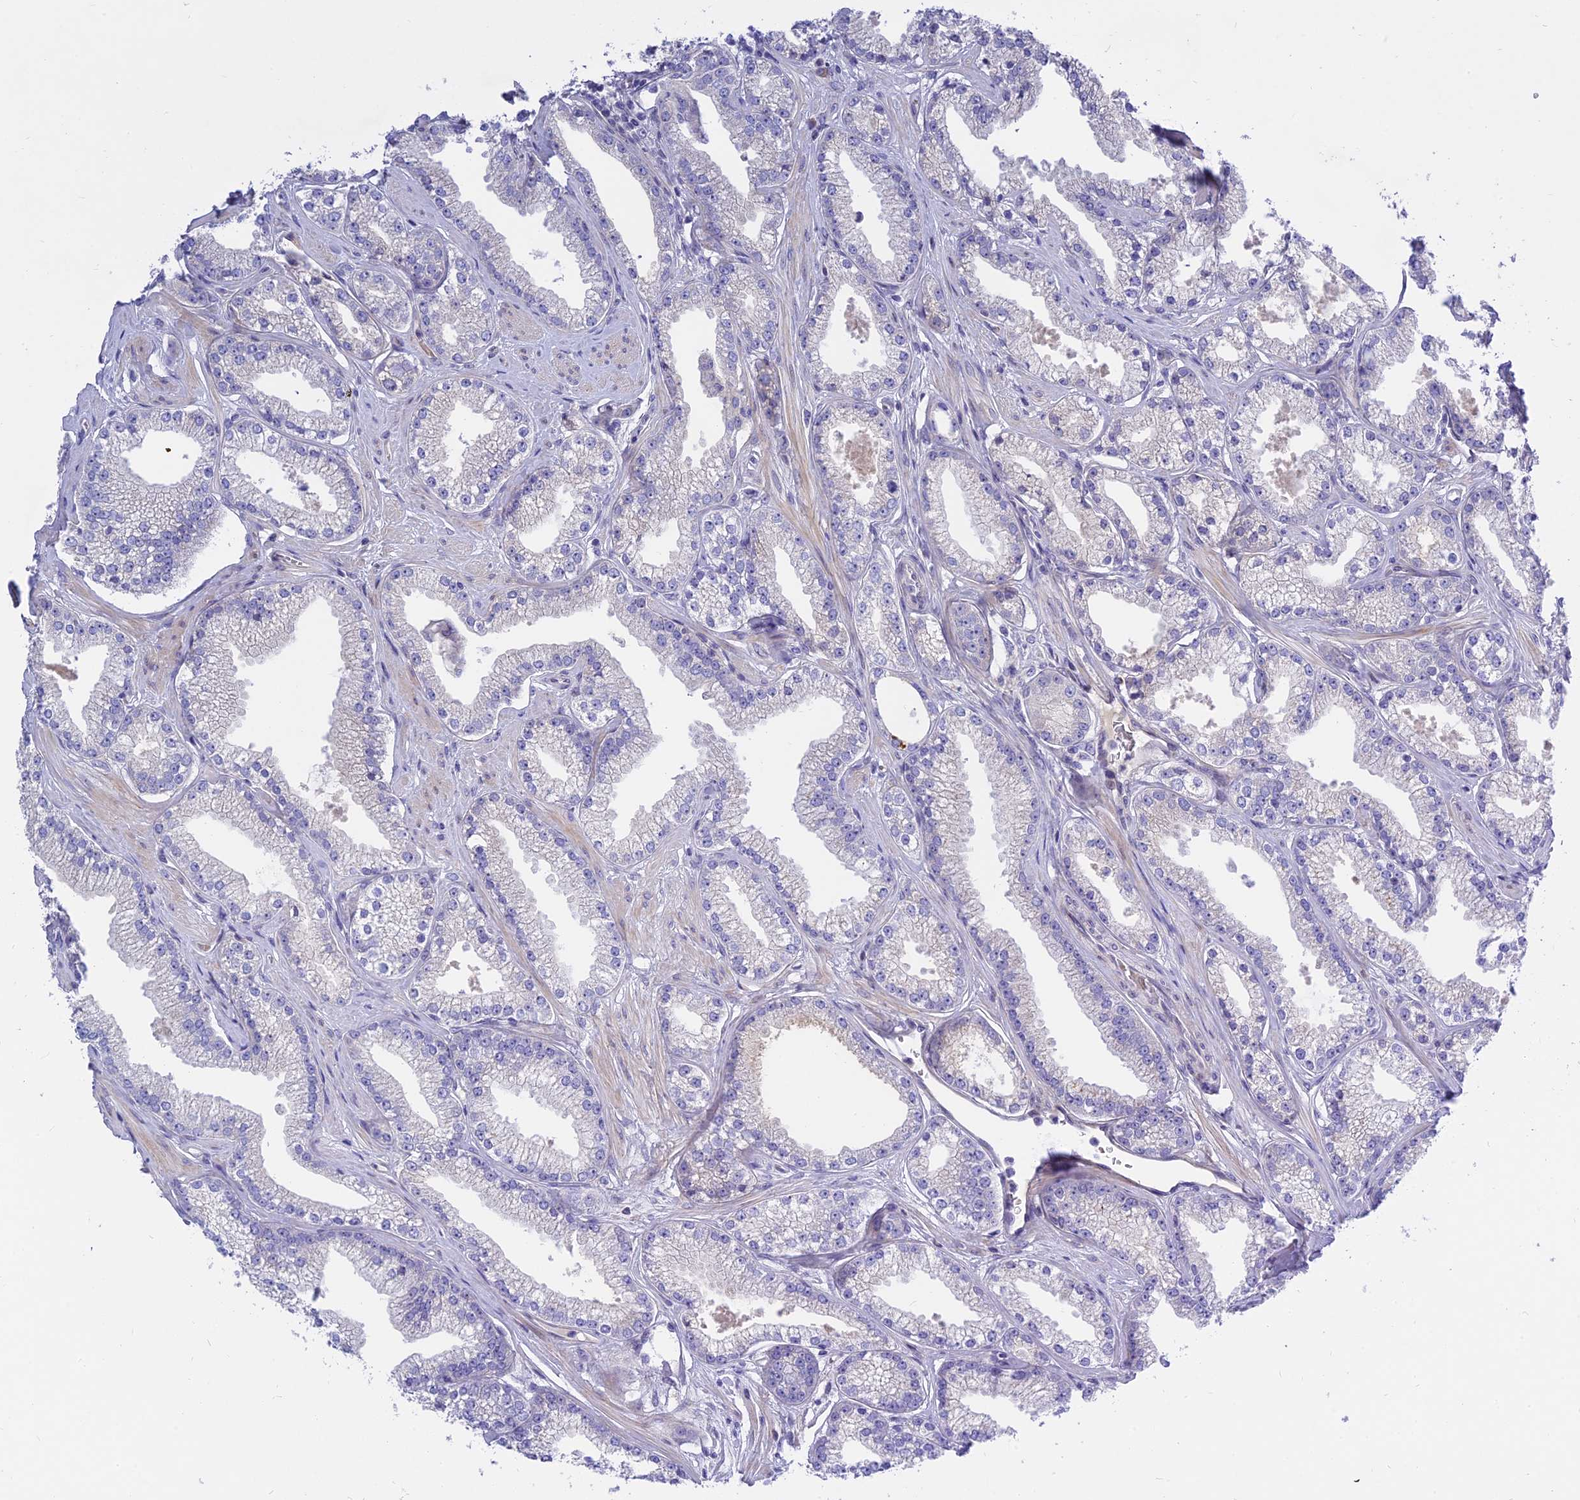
{"staining": {"intensity": "negative", "quantity": "none", "location": "none"}, "tissue": "prostate cancer", "cell_type": "Tumor cells", "image_type": "cancer", "snomed": [{"axis": "morphology", "description": "Adenocarcinoma, High grade"}, {"axis": "topography", "description": "Prostate"}], "caption": "A photomicrograph of prostate adenocarcinoma (high-grade) stained for a protein shows no brown staining in tumor cells.", "gene": "MBD3L1", "patient": {"sex": "male", "age": 67}}